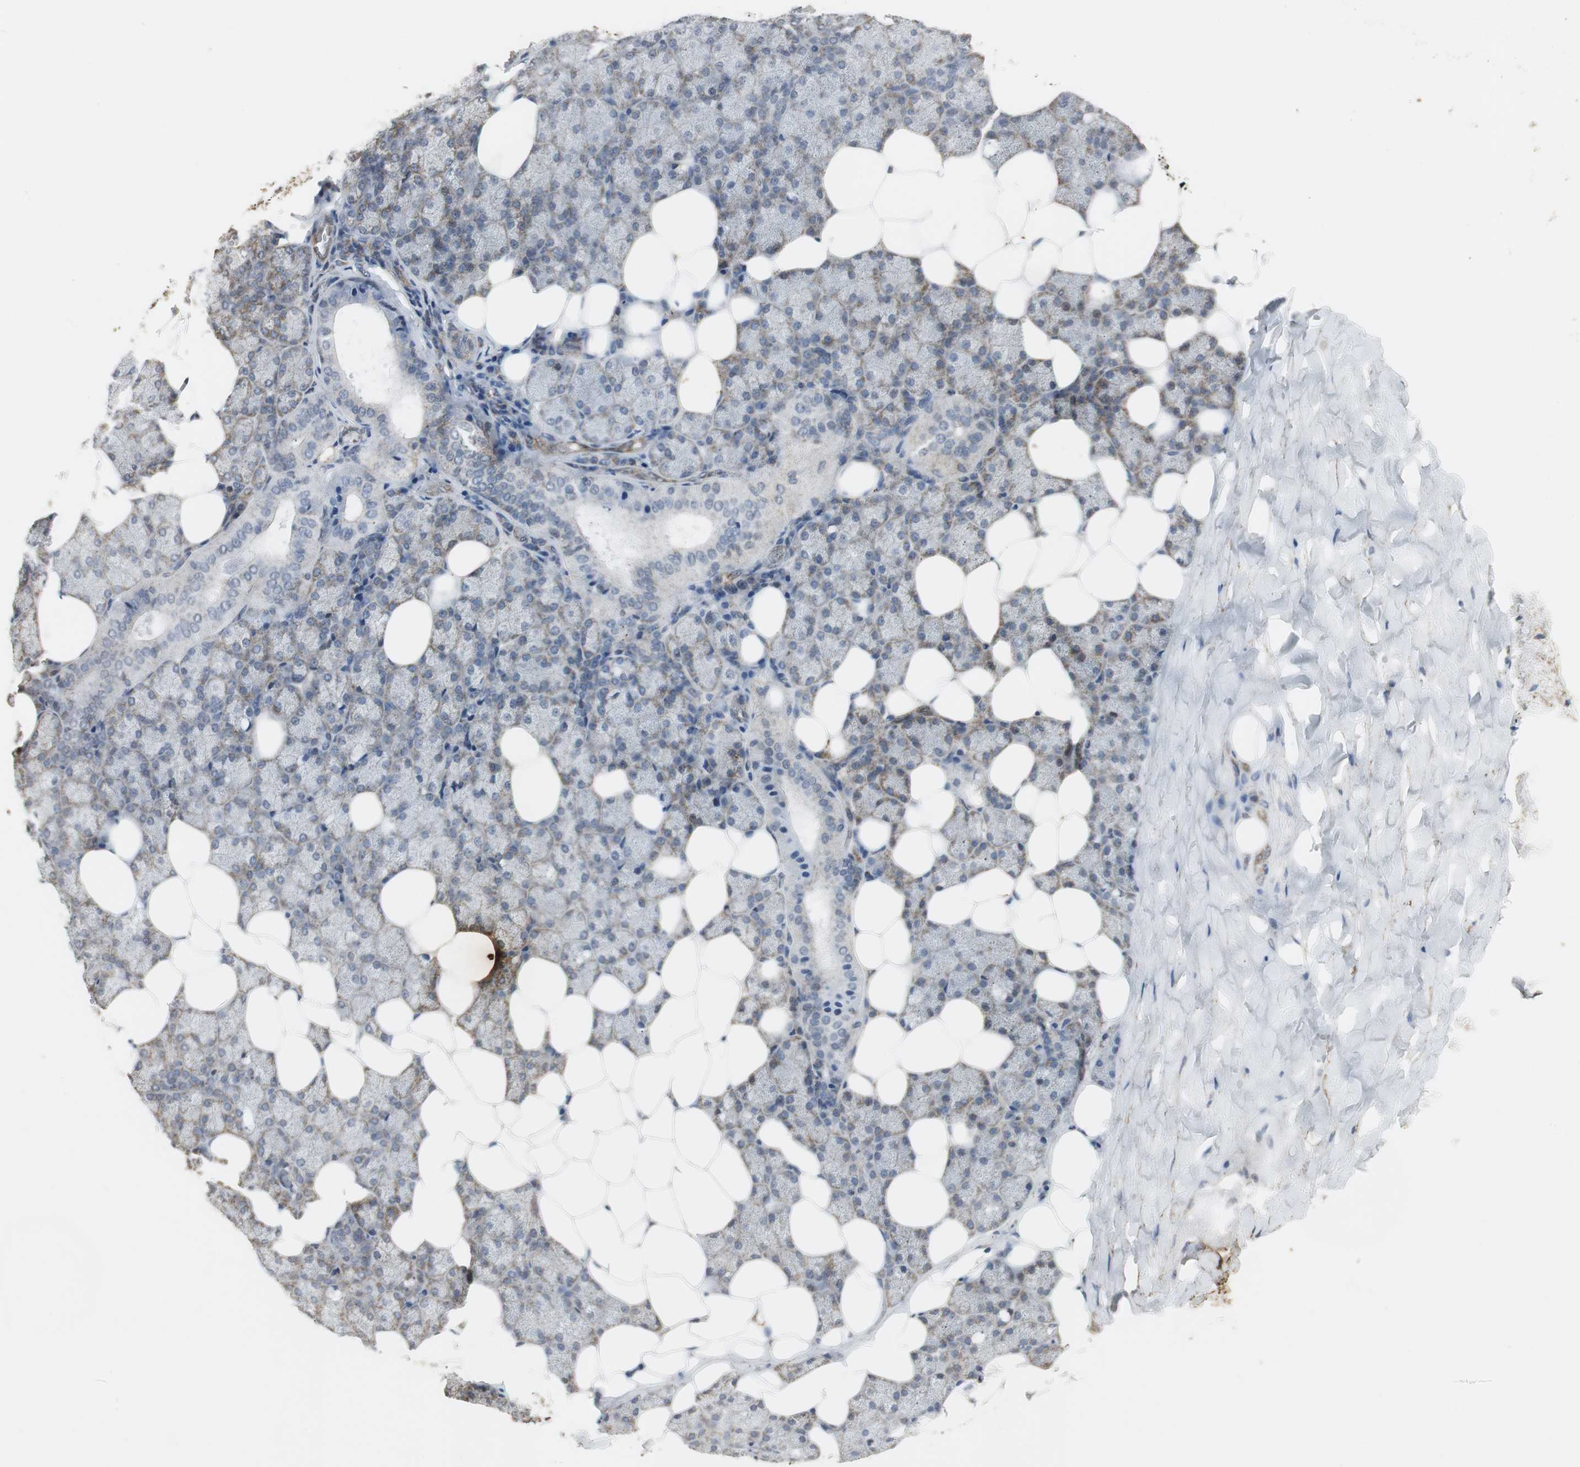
{"staining": {"intensity": "weak", "quantity": "<25%", "location": "cytoplasmic/membranous"}, "tissue": "salivary gland", "cell_type": "Glandular cells", "image_type": "normal", "snomed": [{"axis": "morphology", "description": "Normal tissue, NOS"}, {"axis": "topography", "description": "Lymph node"}, {"axis": "topography", "description": "Salivary gland"}], "caption": "This histopathology image is of benign salivary gland stained with immunohistochemistry (IHC) to label a protein in brown with the nuclei are counter-stained blue. There is no staining in glandular cells.", "gene": "DNAJB4", "patient": {"sex": "male", "age": 8}}